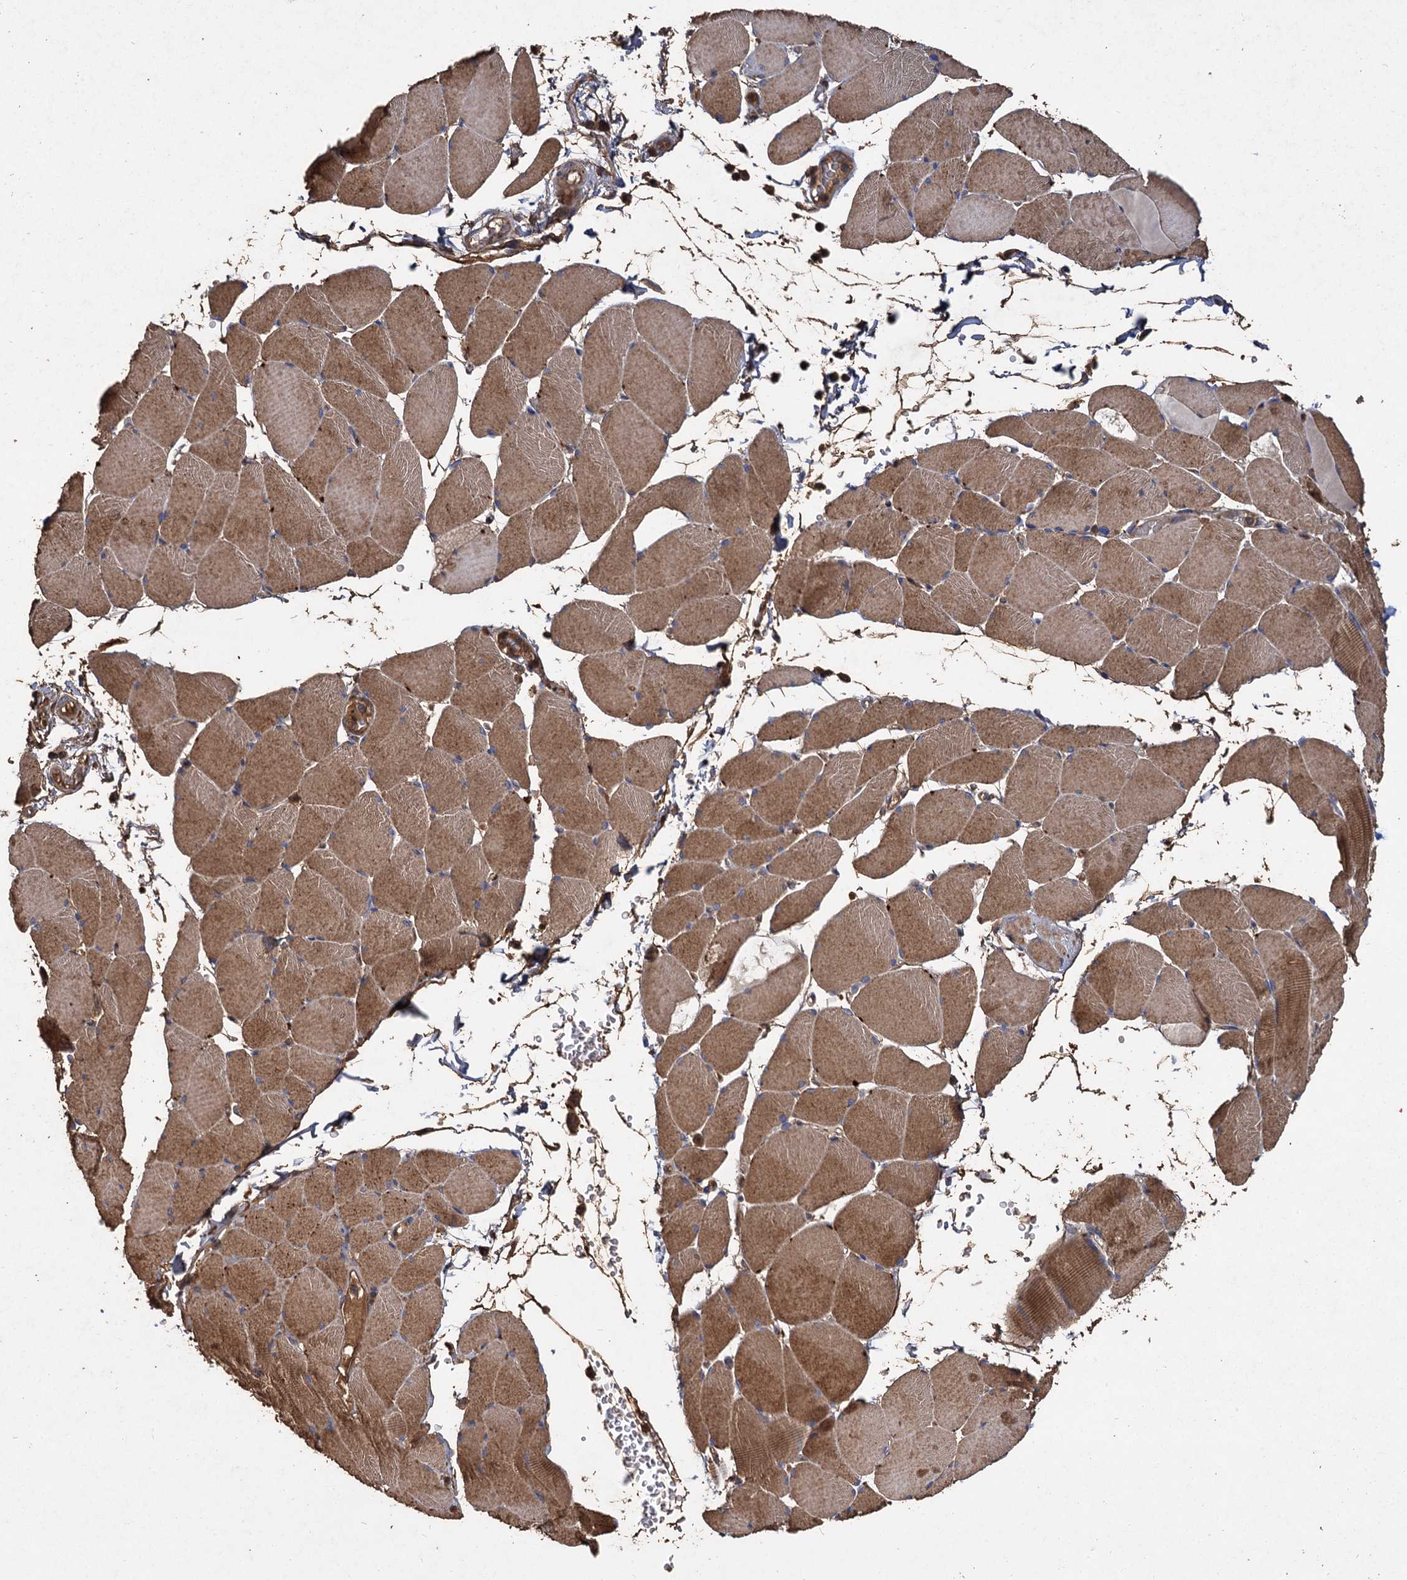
{"staining": {"intensity": "moderate", "quantity": ">75%", "location": "cytoplasmic/membranous"}, "tissue": "skeletal muscle", "cell_type": "Myocytes", "image_type": "normal", "snomed": [{"axis": "morphology", "description": "Normal tissue, NOS"}, {"axis": "topography", "description": "Skeletal muscle"}, {"axis": "topography", "description": "Head-Neck"}], "caption": "Protein expression analysis of unremarkable human skeletal muscle reveals moderate cytoplasmic/membranous staining in about >75% of myocytes.", "gene": "GCLC", "patient": {"sex": "male", "age": 66}}